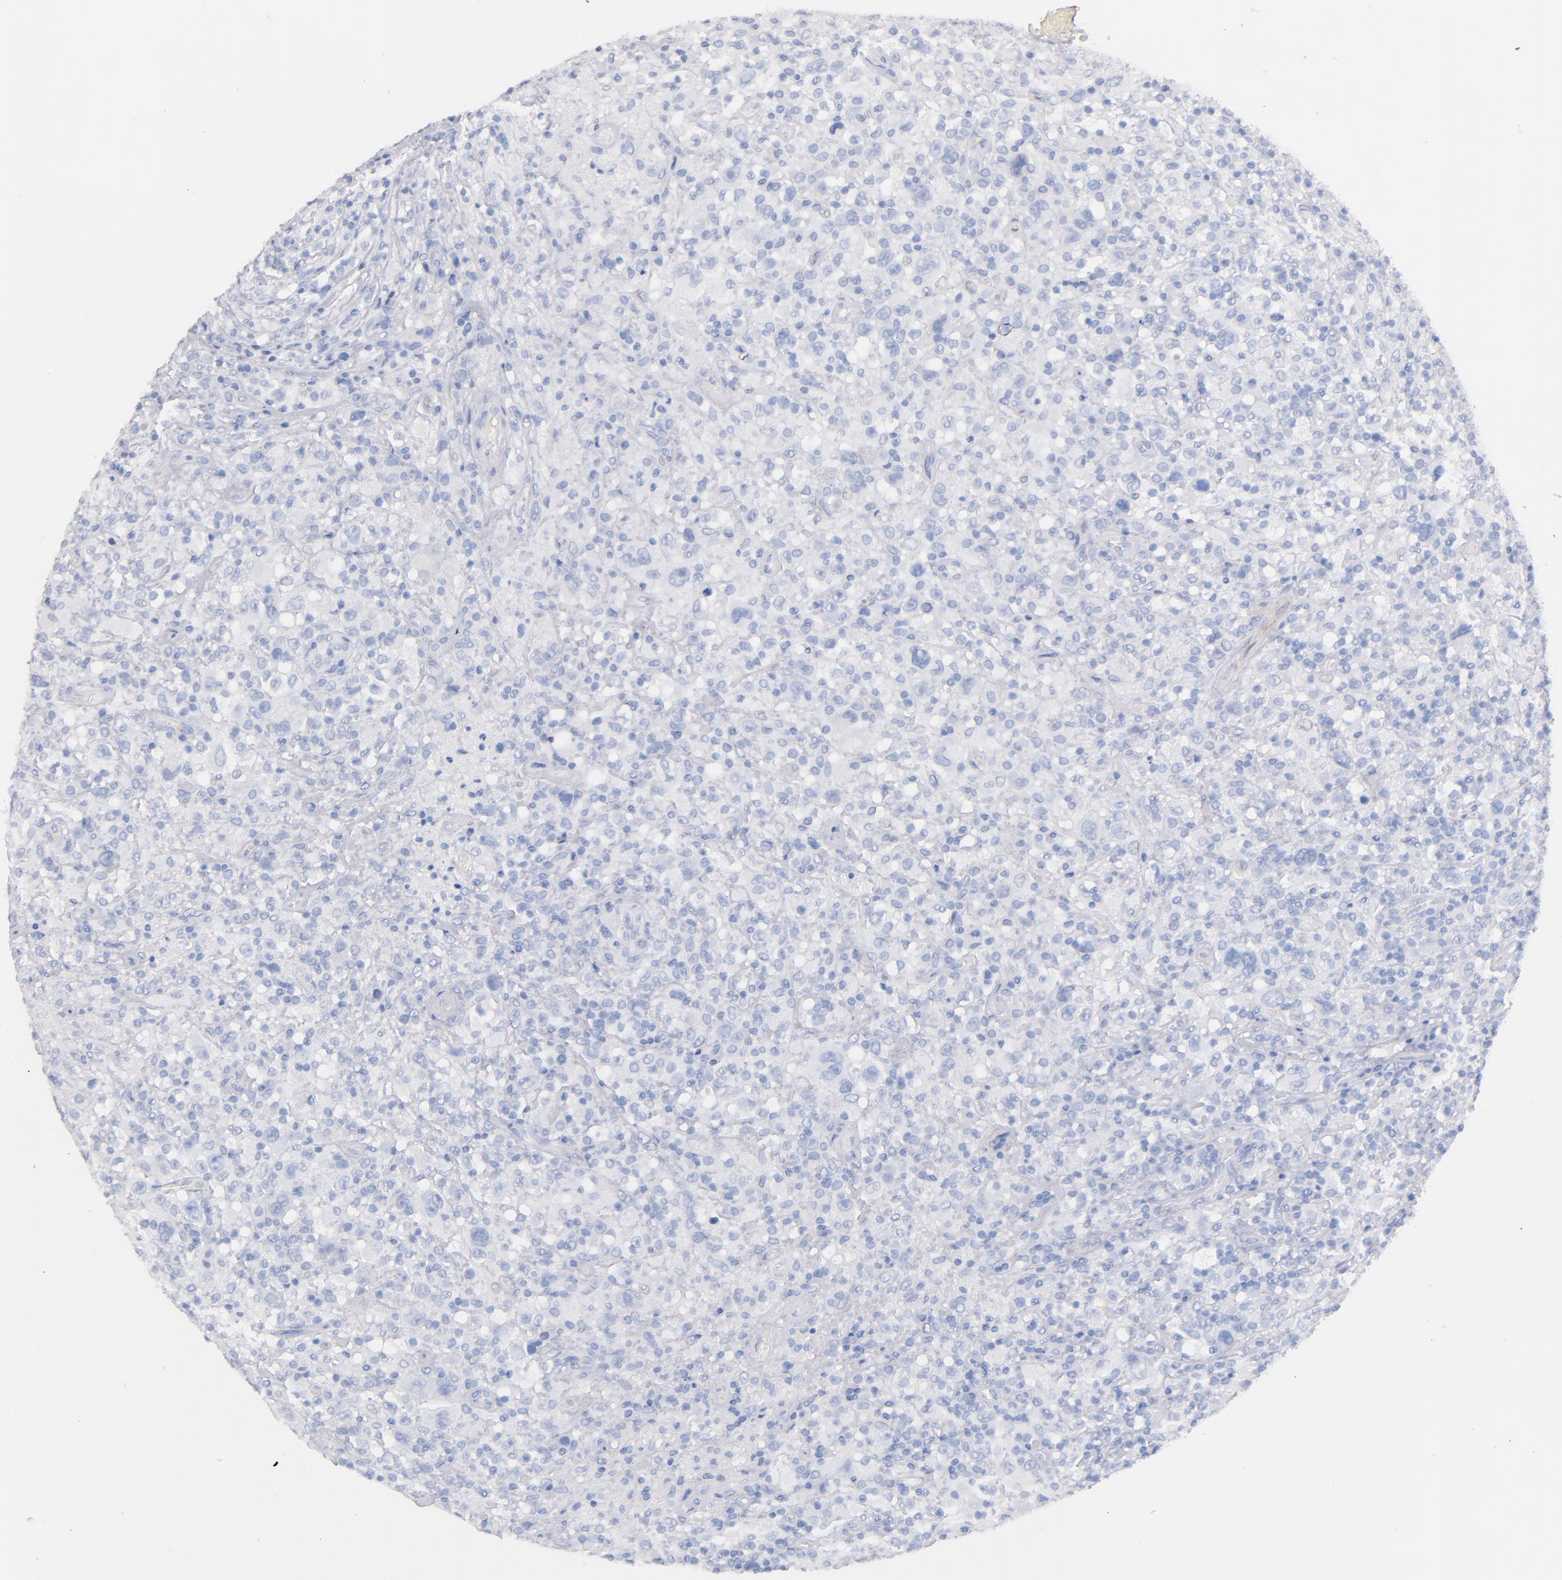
{"staining": {"intensity": "negative", "quantity": "none", "location": "none"}, "tissue": "lymphoma", "cell_type": "Tumor cells", "image_type": "cancer", "snomed": [{"axis": "morphology", "description": "Hodgkin's disease, NOS"}, {"axis": "topography", "description": "Lymph node"}], "caption": "This image is of Hodgkin's disease stained with immunohistochemistry to label a protein in brown with the nuclei are counter-stained blue. There is no positivity in tumor cells. (Stains: DAB immunohistochemistry with hematoxylin counter stain, Microscopy: brightfield microscopy at high magnification).", "gene": "KIT", "patient": {"sex": "male", "age": 46}}